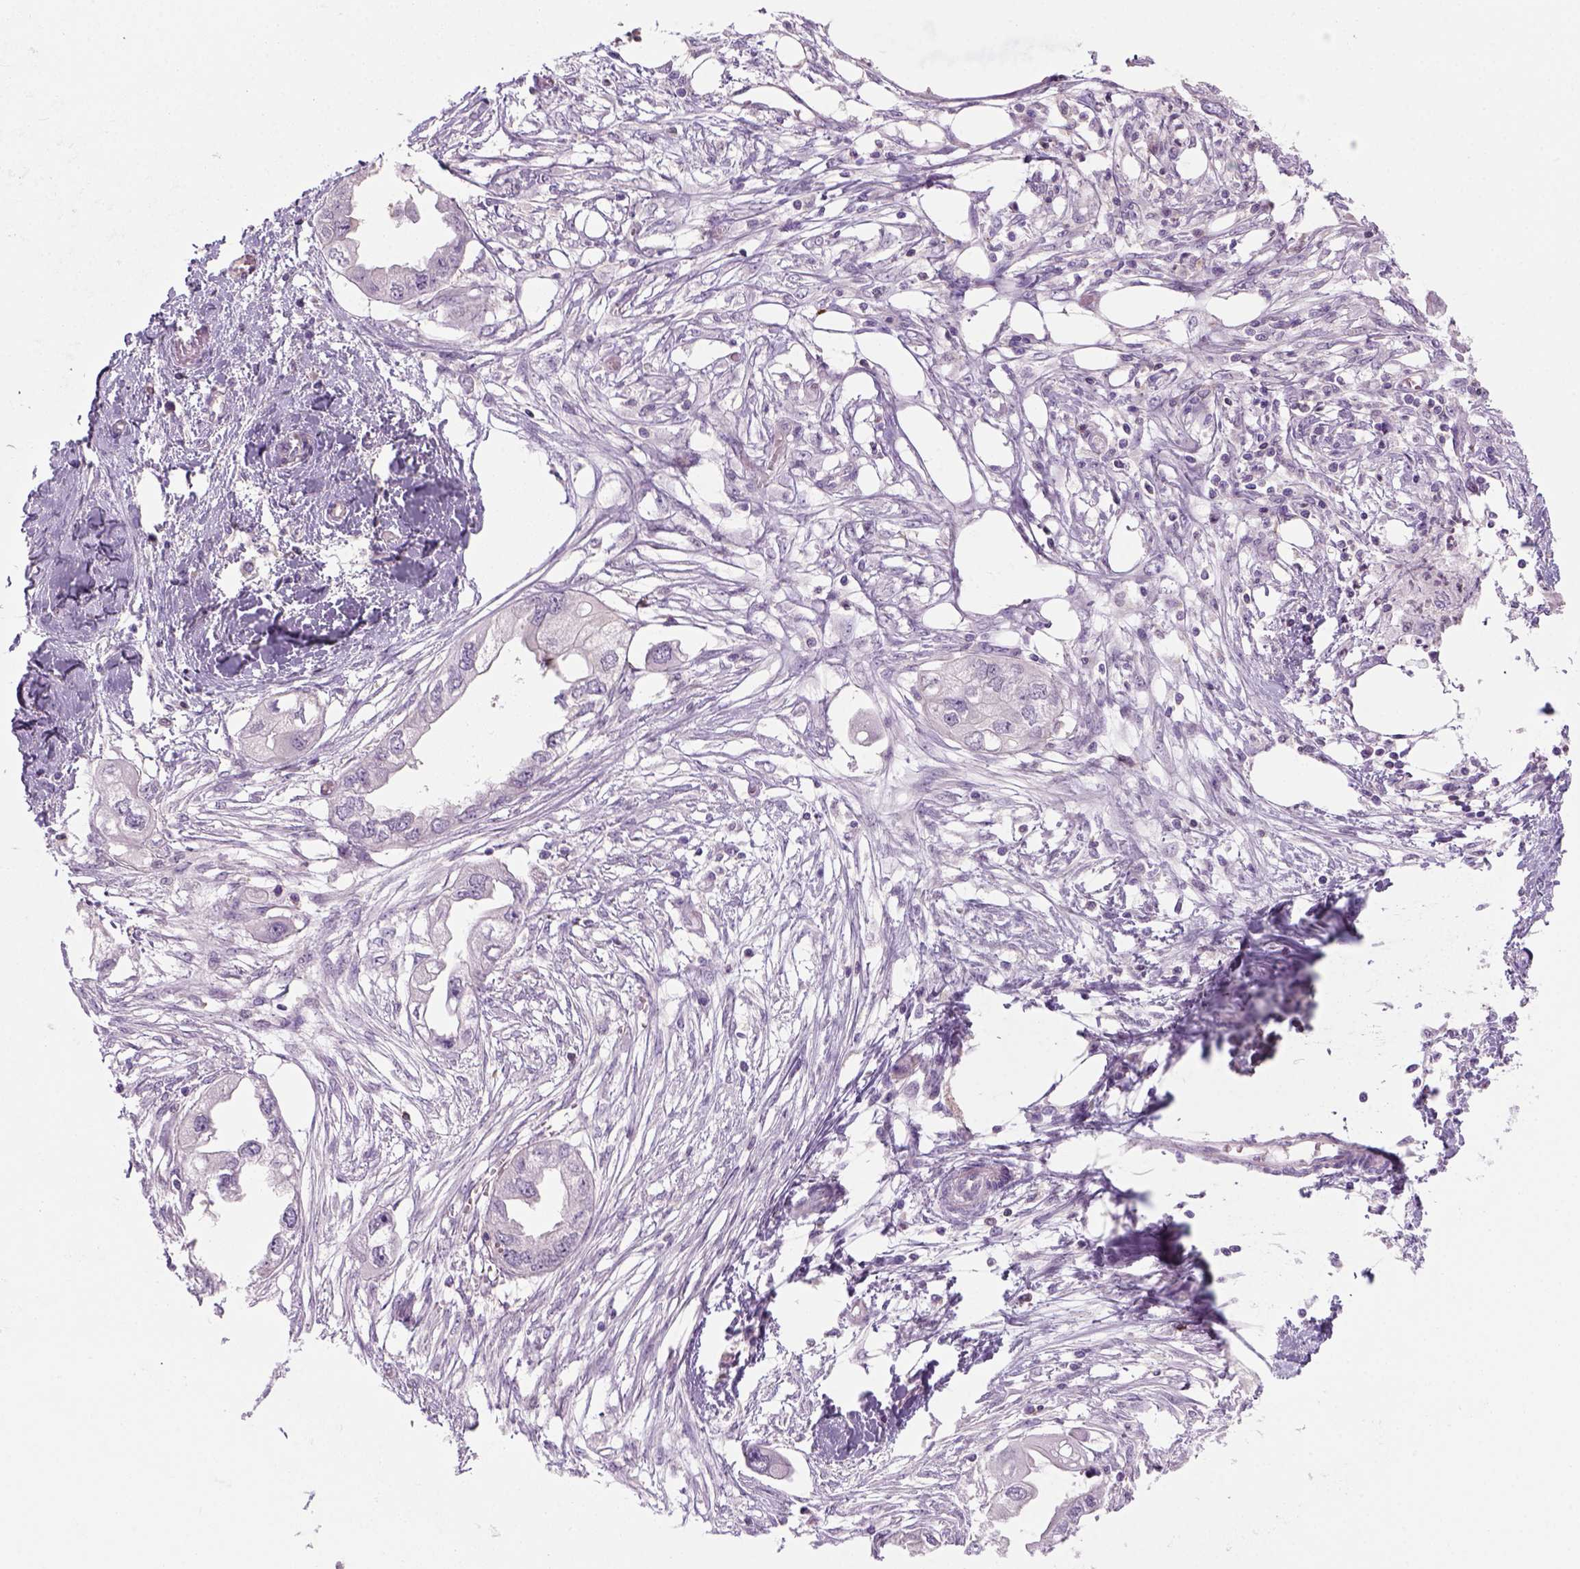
{"staining": {"intensity": "negative", "quantity": "none", "location": "none"}, "tissue": "endometrial cancer", "cell_type": "Tumor cells", "image_type": "cancer", "snomed": [{"axis": "morphology", "description": "Adenocarcinoma, NOS"}, {"axis": "morphology", "description": "Adenocarcinoma, metastatic, NOS"}, {"axis": "topography", "description": "Adipose tissue"}, {"axis": "topography", "description": "Endometrium"}], "caption": "Tumor cells are negative for protein expression in human endometrial cancer (metastatic adenocarcinoma). The staining was performed using DAB to visualize the protein expression in brown, while the nuclei were stained in blue with hematoxylin (Magnification: 20x).", "gene": "GOT1", "patient": {"sex": "female", "age": 67}}